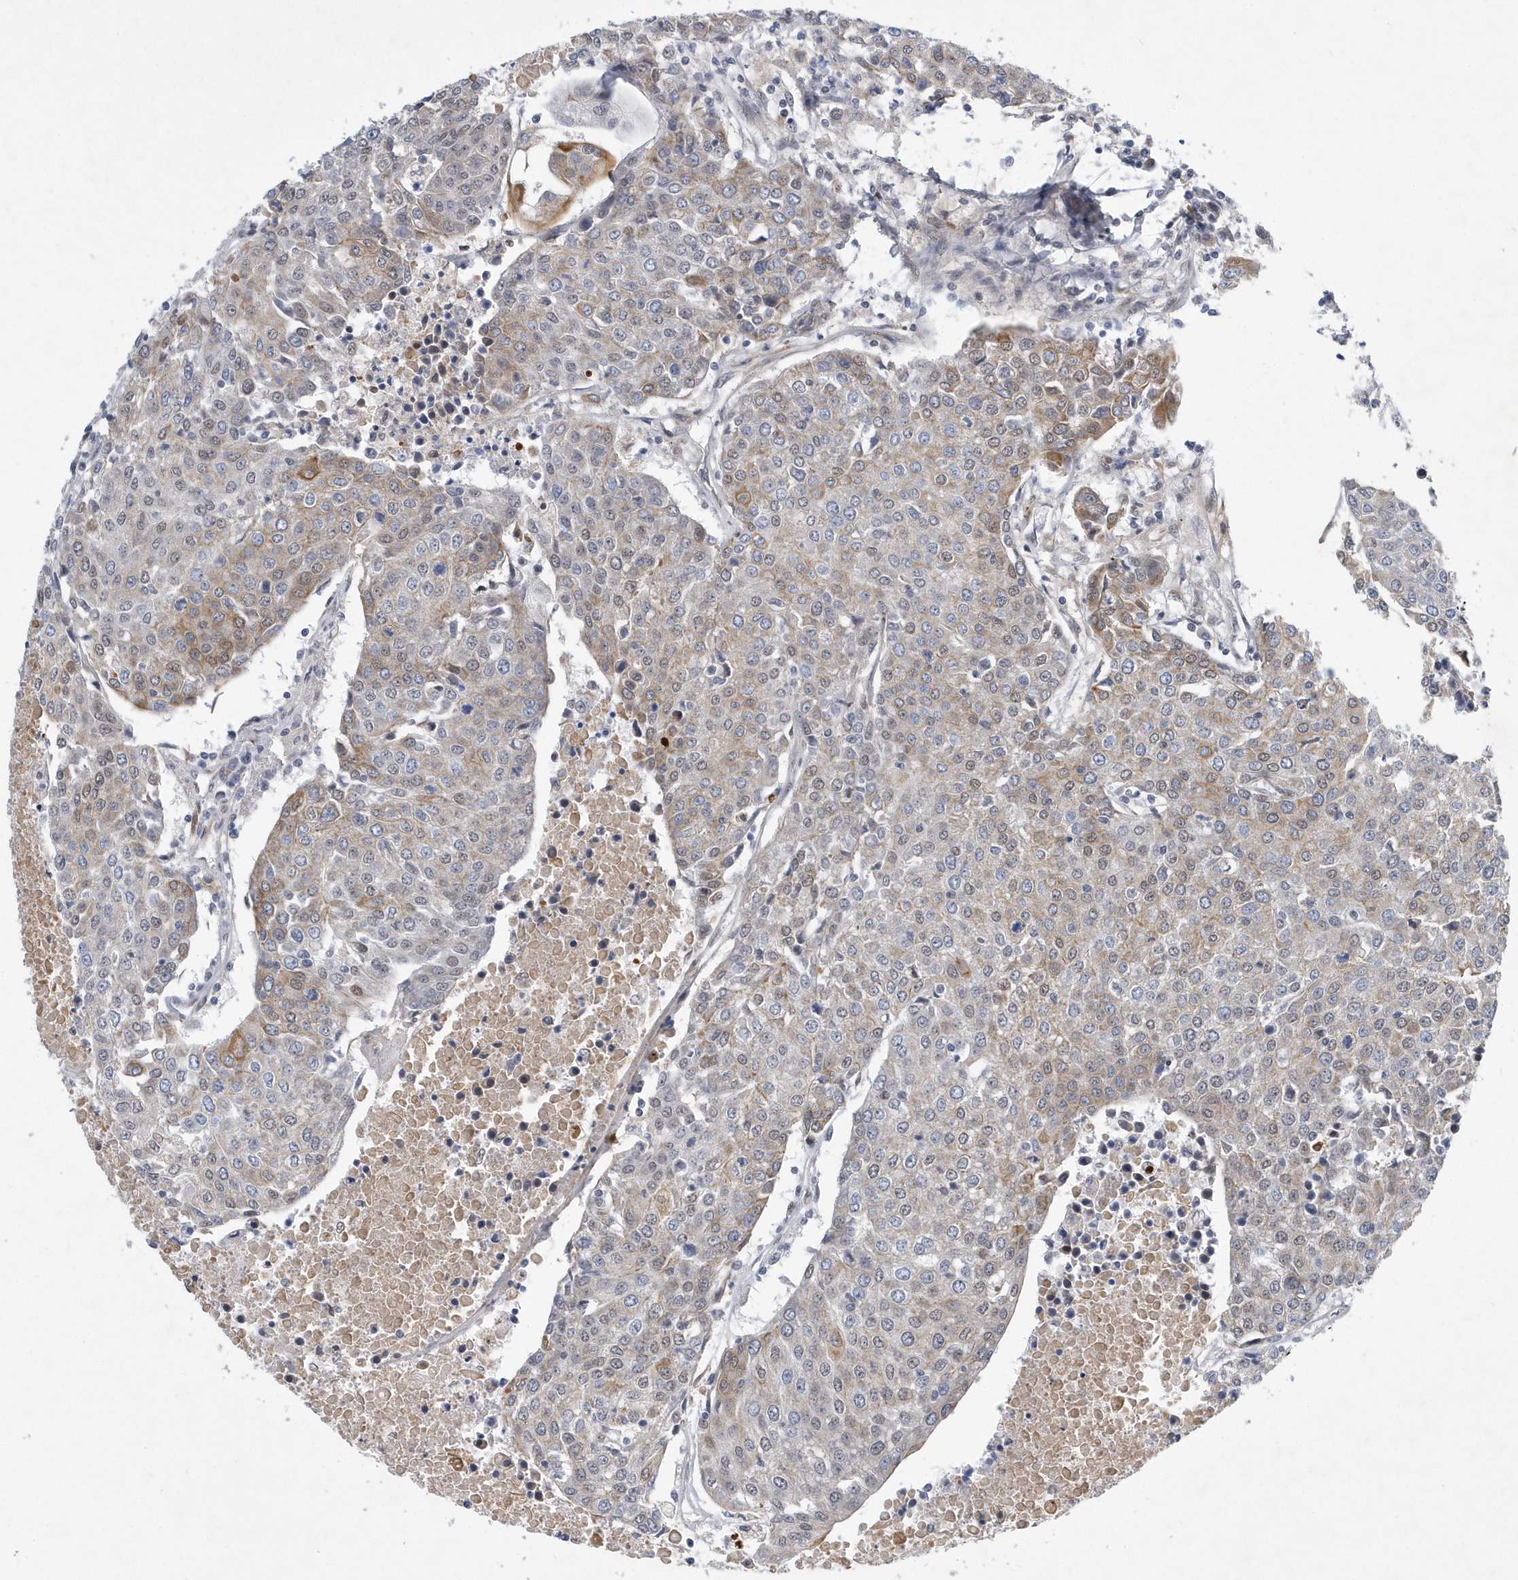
{"staining": {"intensity": "moderate", "quantity": "<25%", "location": "cytoplasmic/membranous"}, "tissue": "urothelial cancer", "cell_type": "Tumor cells", "image_type": "cancer", "snomed": [{"axis": "morphology", "description": "Urothelial carcinoma, High grade"}, {"axis": "topography", "description": "Urinary bladder"}], "caption": "Human high-grade urothelial carcinoma stained with a brown dye displays moderate cytoplasmic/membranous positive staining in approximately <25% of tumor cells.", "gene": "FAM217A", "patient": {"sex": "female", "age": 85}}